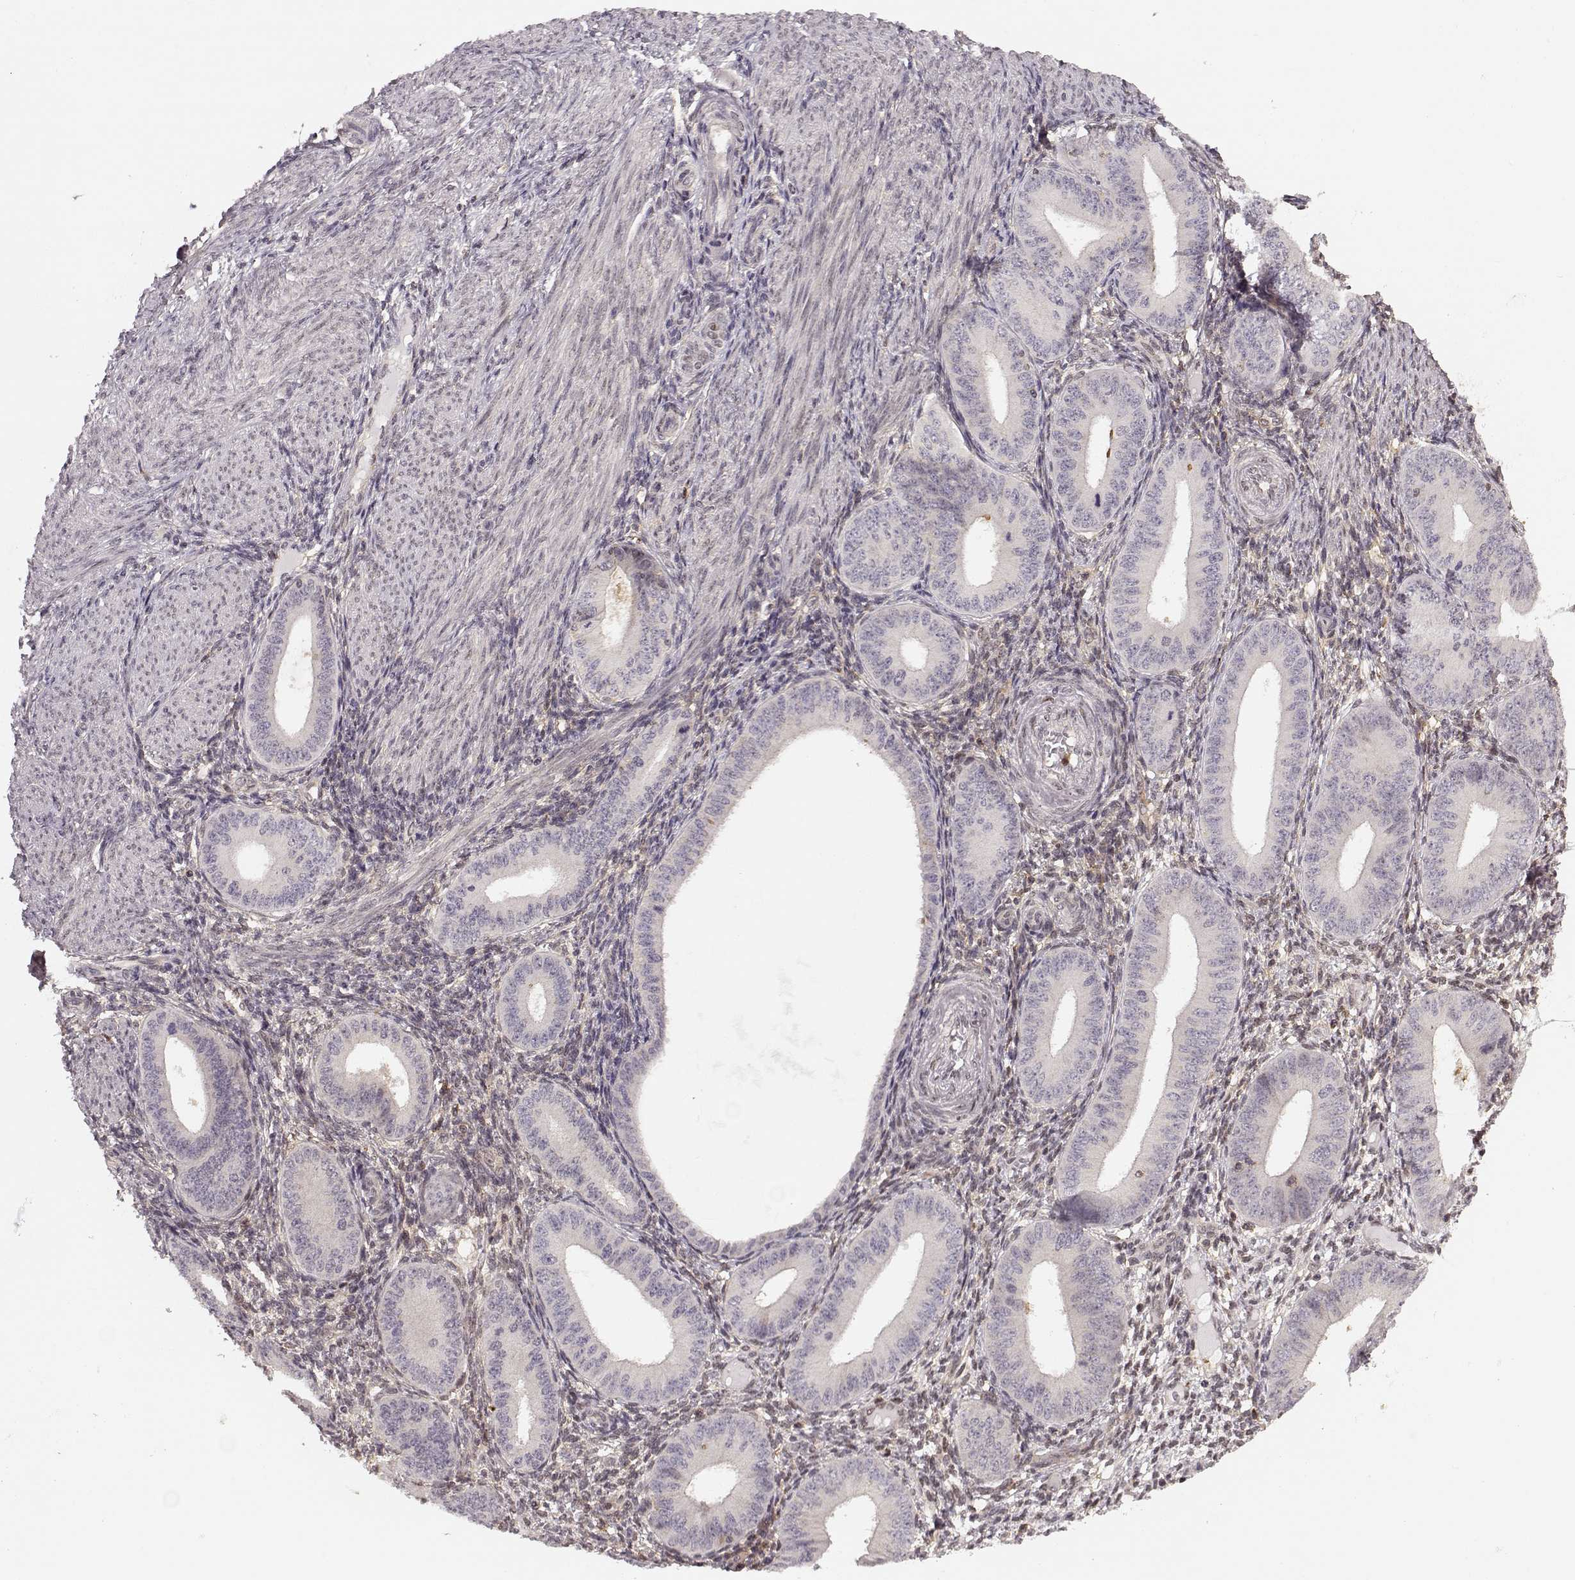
{"staining": {"intensity": "negative", "quantity": "none", "location": "none"}, "tissue": "endometrium", "cell_type": "Cells in endometrial stroma", "image_type": "normal", "snomed": [{"axis": "morphology", "description": "Normal tissue, NOS"}, {"axis": "topography", "description": "Endometrium"}], "caption": "IHC photomicrograph of benign human endometrium stained for a protein (brown), which demonstrates no expression in cells in endometrial stroma.", "gene": "MFSD1", "patient": {"sex": "female", "age": 39}}